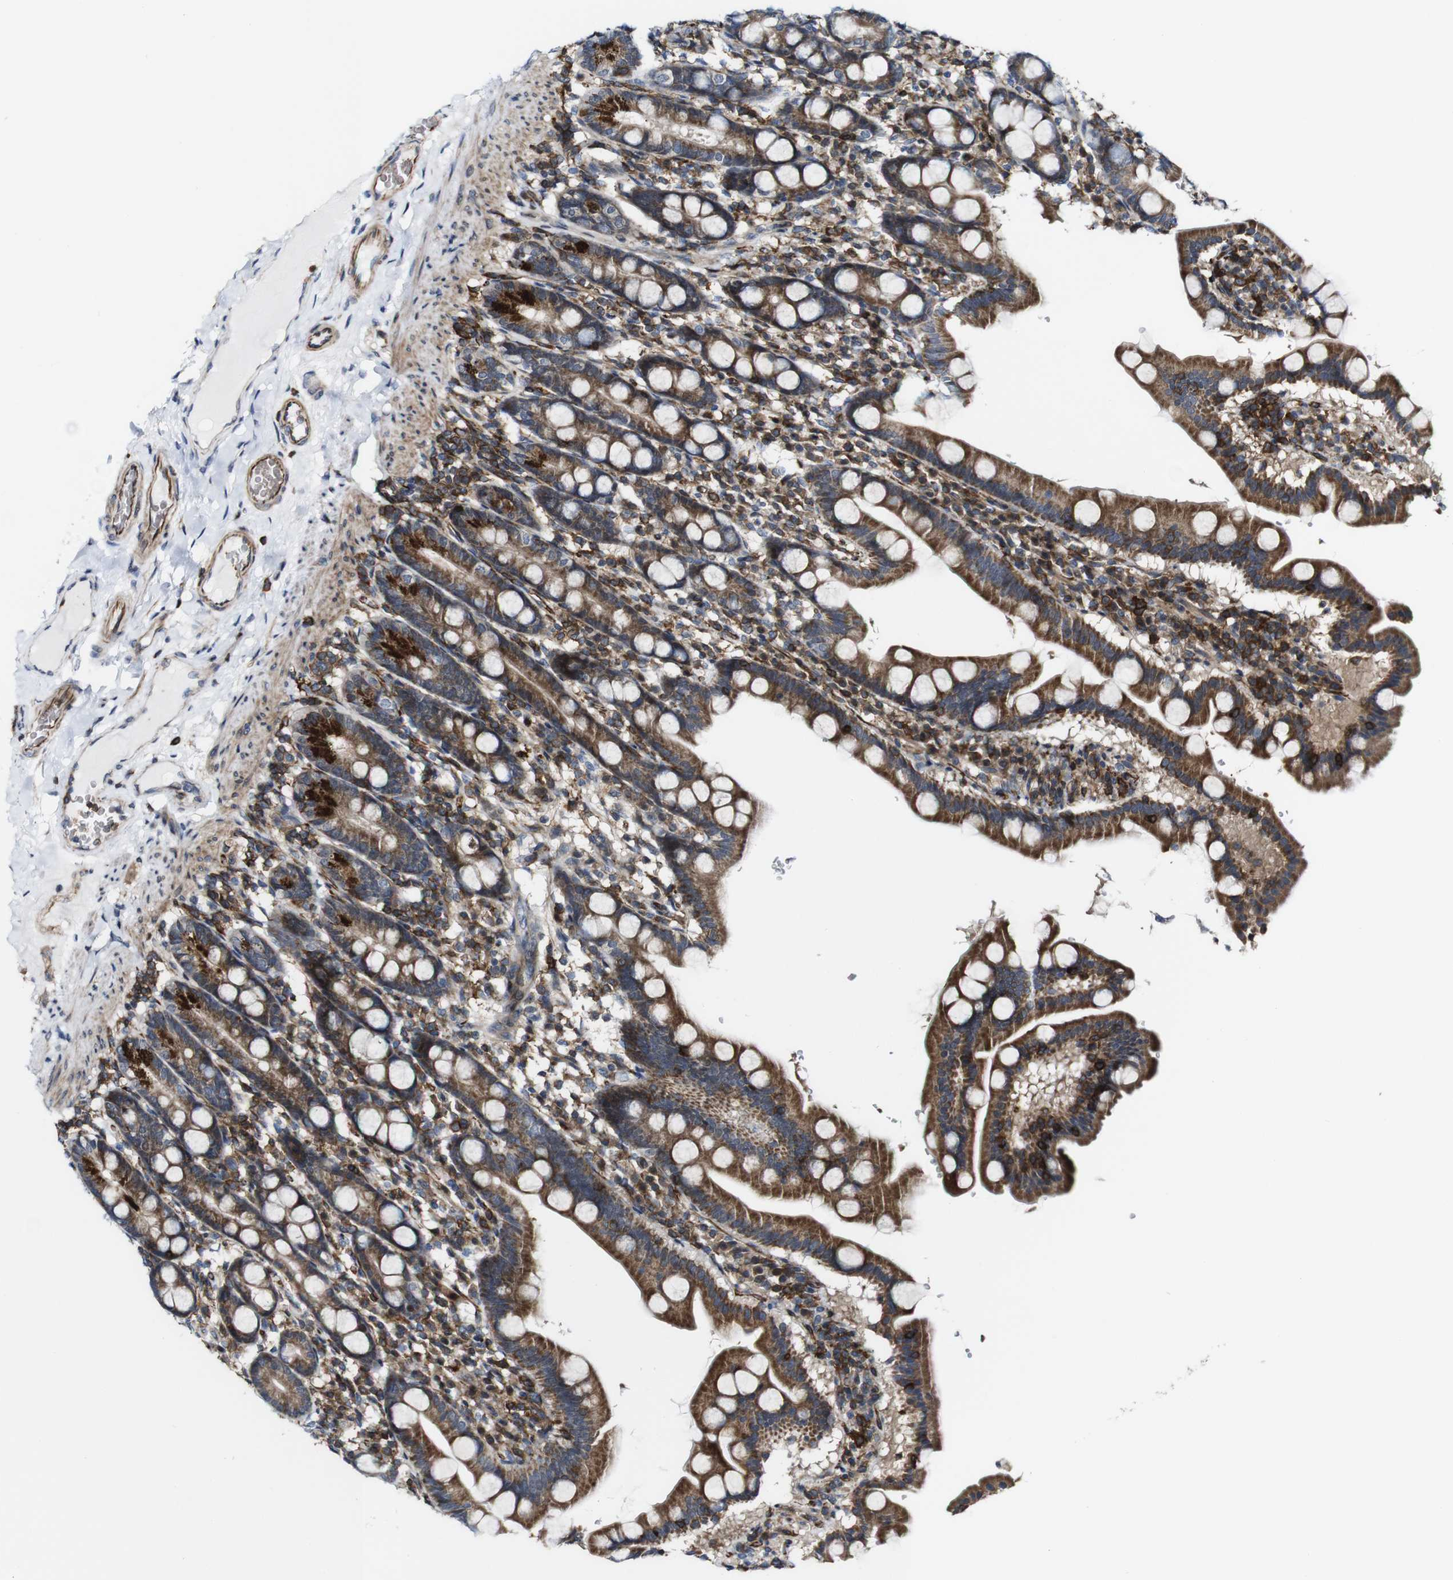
{"staining": {"intensity": "strong", "quantity": ">75%", "location": "cytoplasmic/membranous"}, "tissue": "duodenum", "cell_type": "Glandular cells", "image_type": "normal", "snomed": [{"axis": "morphology", "description": "Normal tissue, NOS"}, {"axis": "topography", "description": "Duodenum"}], "caption": "Unremarkable duodenum exhibits strong cytoplasmic/membranous staining in about >75% of glandular cells, visualized by immunohistochemistry.", "gene": "JAK2", "patient": {"sex": "male", "age": 50}}